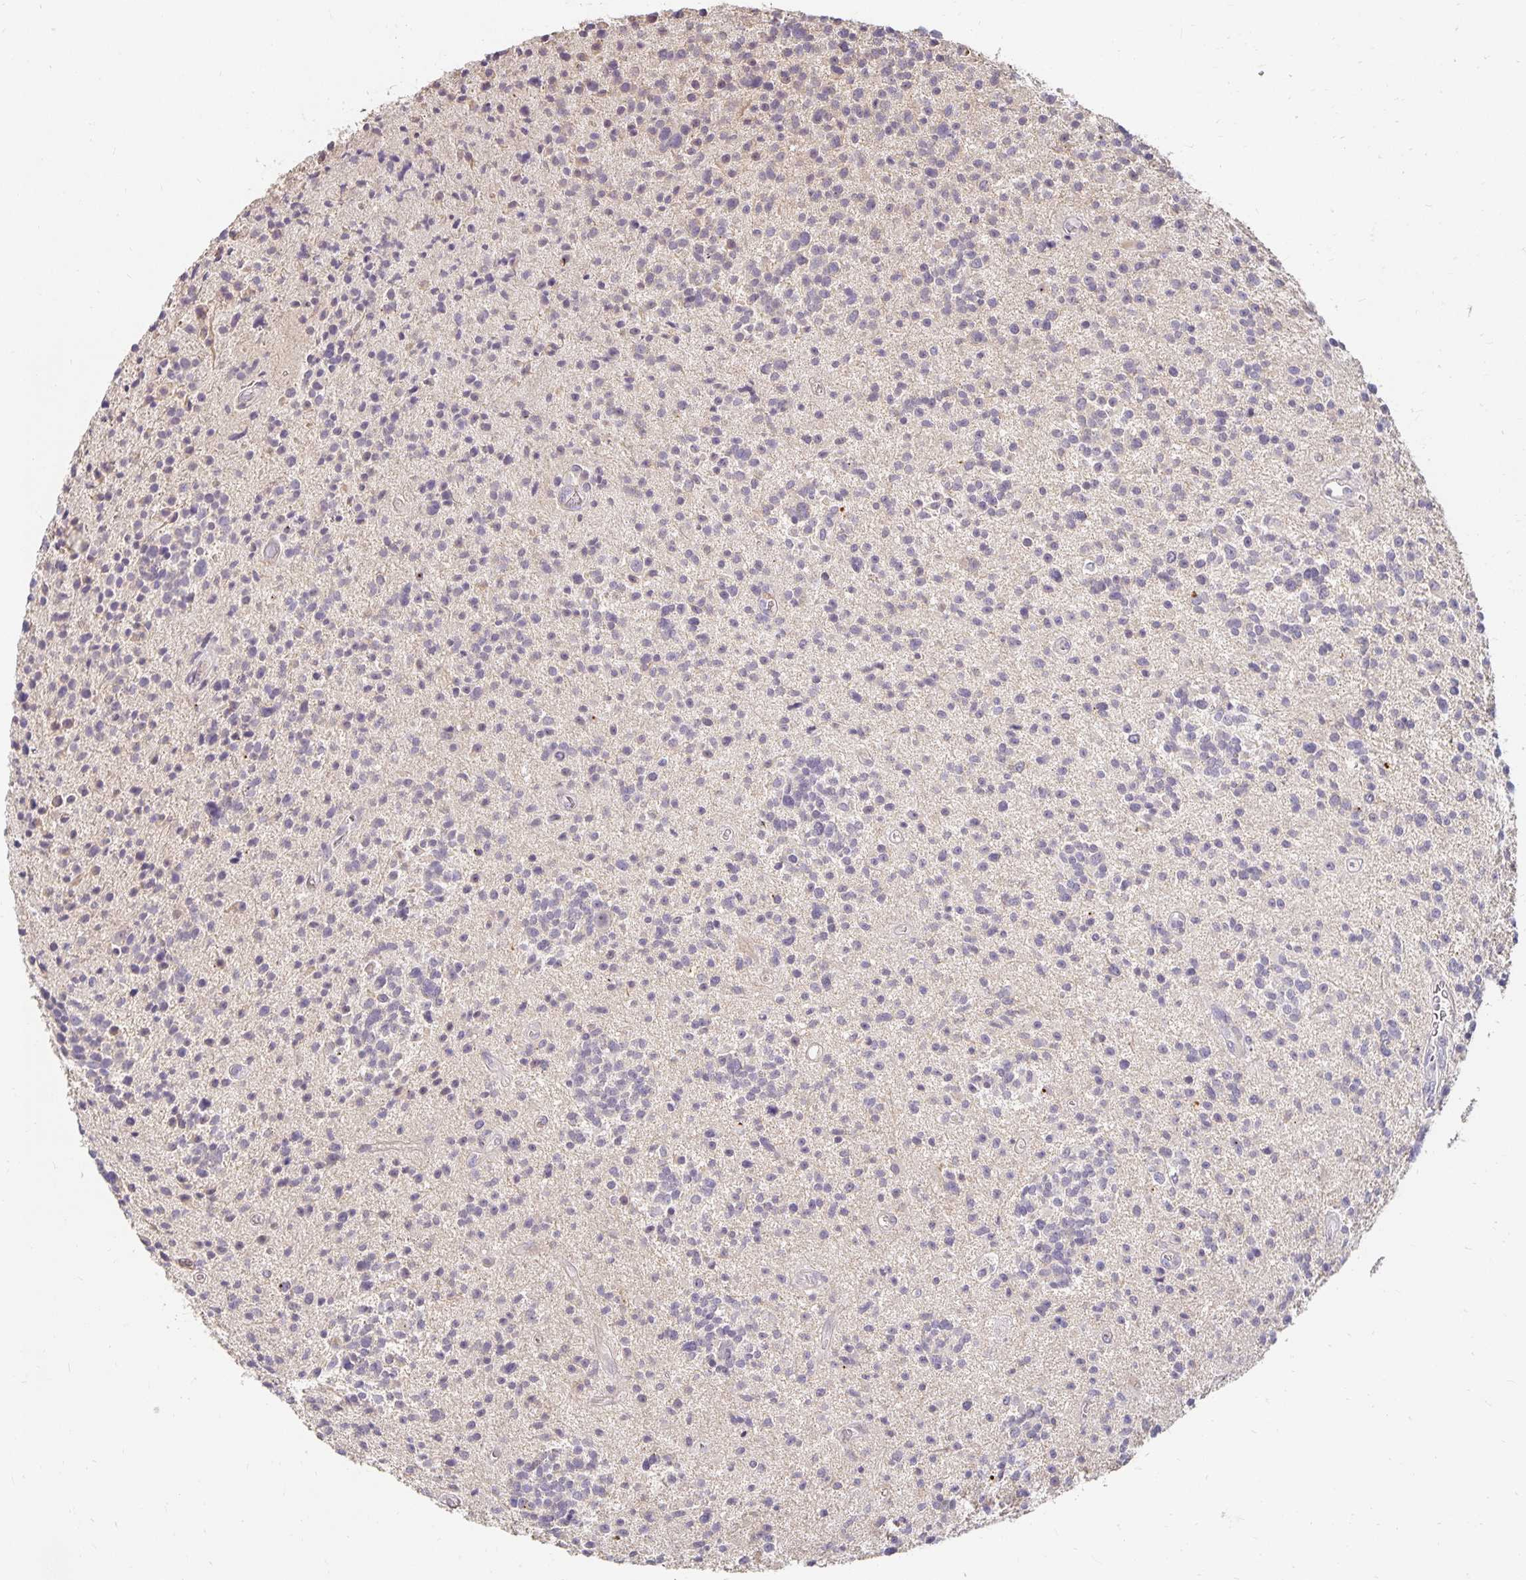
{"staining": {"intensity": "negative", "quantity": "none", "location": "none"}, "tissue": "glioma", "cell_type": "Tumor cells", "image_type": "cancer", "snomed": [{"axis": "morphology", "description": "Glioma, malignant, High grade"}, {"axis": "topography", "description": "Brain"}], "caption": "Tumor cells show no significant protein staining in glioma.", "gene": "CST6", "patient": {"sex": "male", "age": 29}}